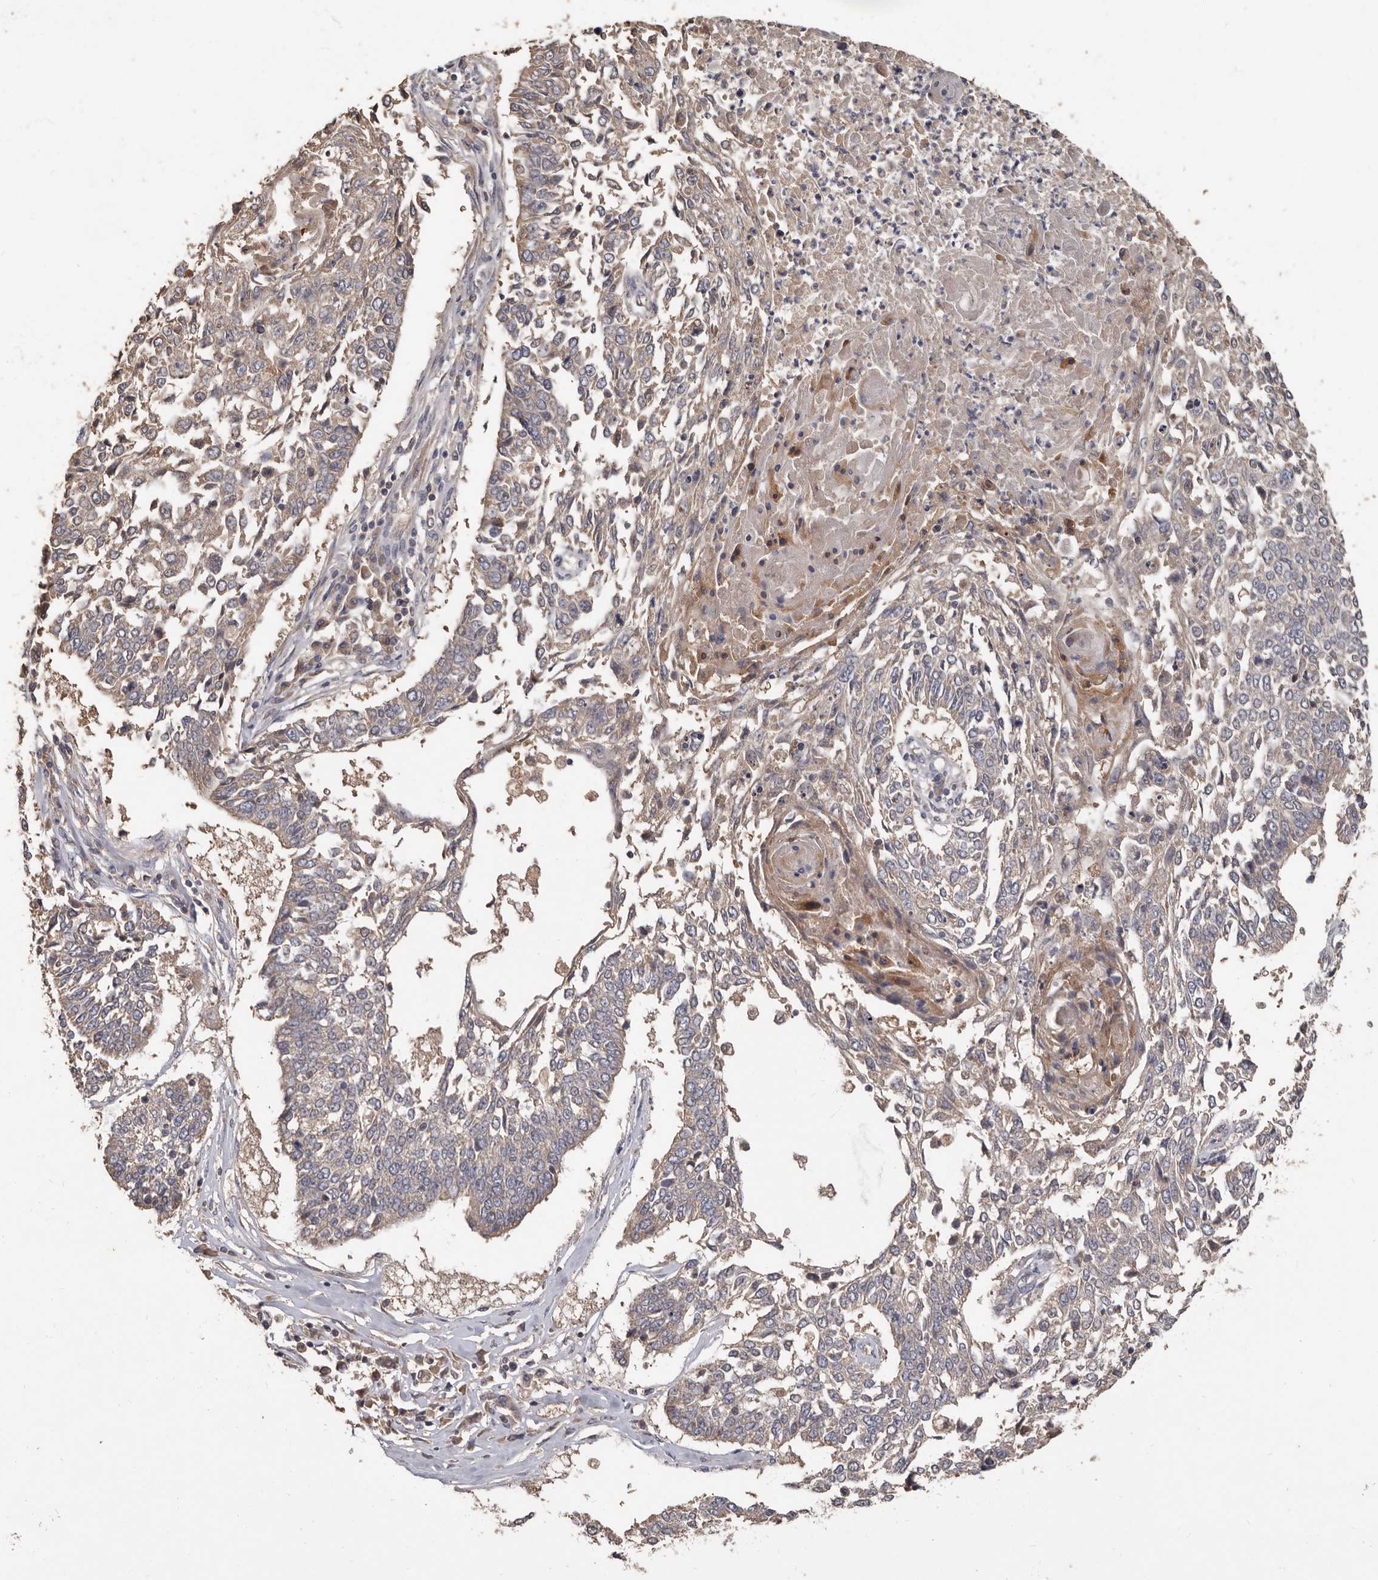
{"staining": {"intensity": "weak", "quantity": "25%-75%", "location": "cytoplasmic/membranous"}, "tissue": "lung cancer", "cell_type": "Tumor cells", "image_type": "cancer", "snomed": [{"axis": "morphology", "description": "Normal tissue, NOS"}, {"axis": "morphology", "description": "Squamous cell carcinoma, NOS"}, {"axis": "topography", "description": "Cartilage tissue"}, {"axis": "topography", "description": "Bronchus"}, {"axis": "topography", "description": "Lung"}, {"axis": "topography", "description": "Peripheral nerve tissue"}], "caption": "A high-resolution micrograph shows IHC staining of squamous cell carcinoma (lung), which shows weak cytoplasmic/membranous positivity in approximately 25%-75% of tumor cells. (IHC, brightfield microscopy, high magnification).", "gene": "KIF26B", "patient": {"sex": "female", "age": 49}}